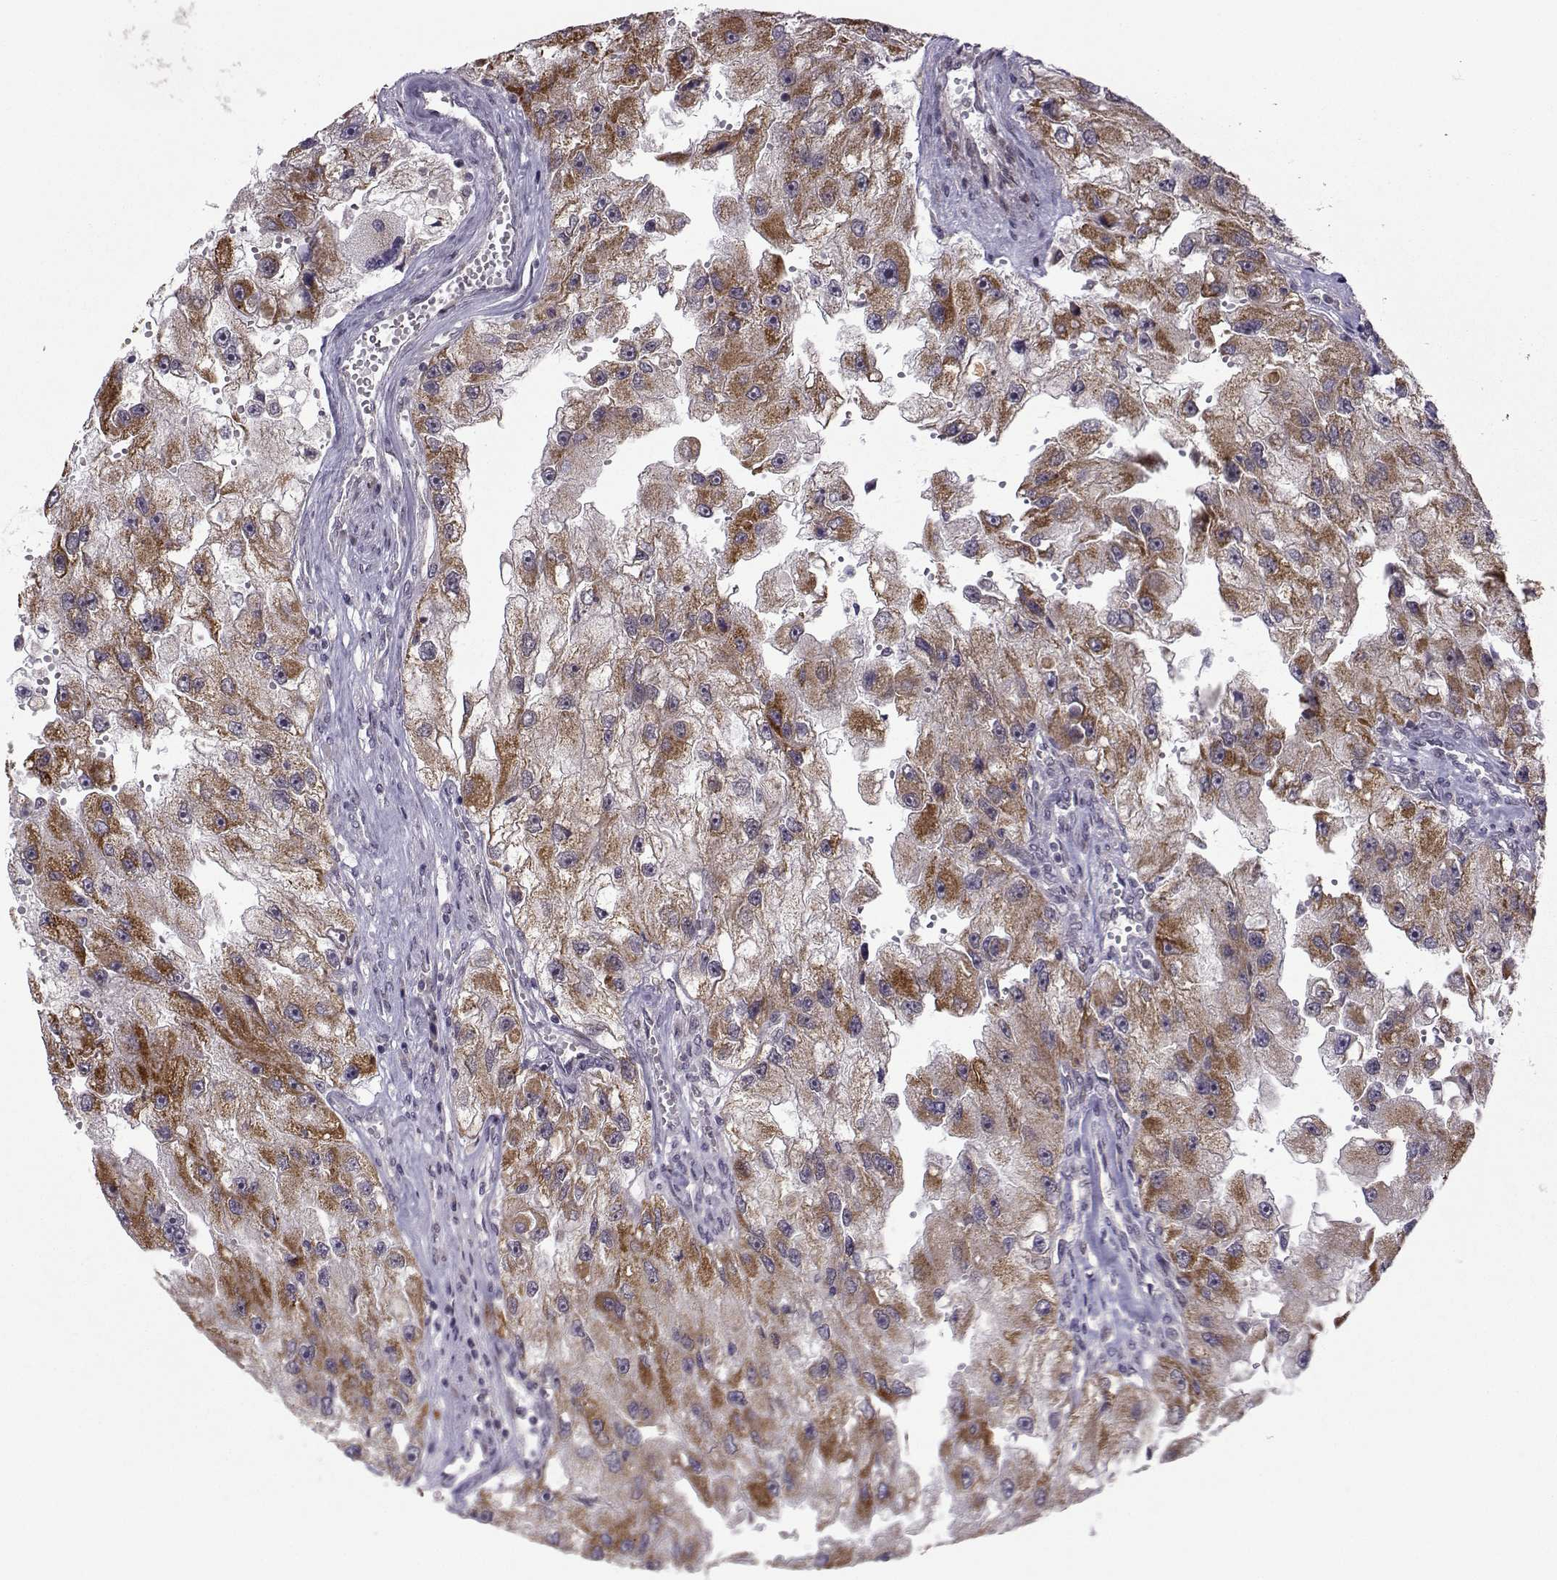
{"staining": {"intensity": "strong", "quantity": "<25%", "location": "cytoplasmic/membranous"}, "tissue": "renal cancer", "cell_type": "Tumor cells", "image_type": "cancer", "snomed": [{"axis": "morphology", "description": "Adenocarcinoma, NOS"}, {"axis": "topography", "description": "Kidney"}], "caption": "Immunohistochemistry (IHC) of renal cancer exhibits medium levels of strong cytoplasmic/membranous staining in about <25% of tumor cells. (Brightfield microscopy of DAB IHC at high magnification).", "gene": "NECAB3", "patient": {"sex": "male", "age": 63}}